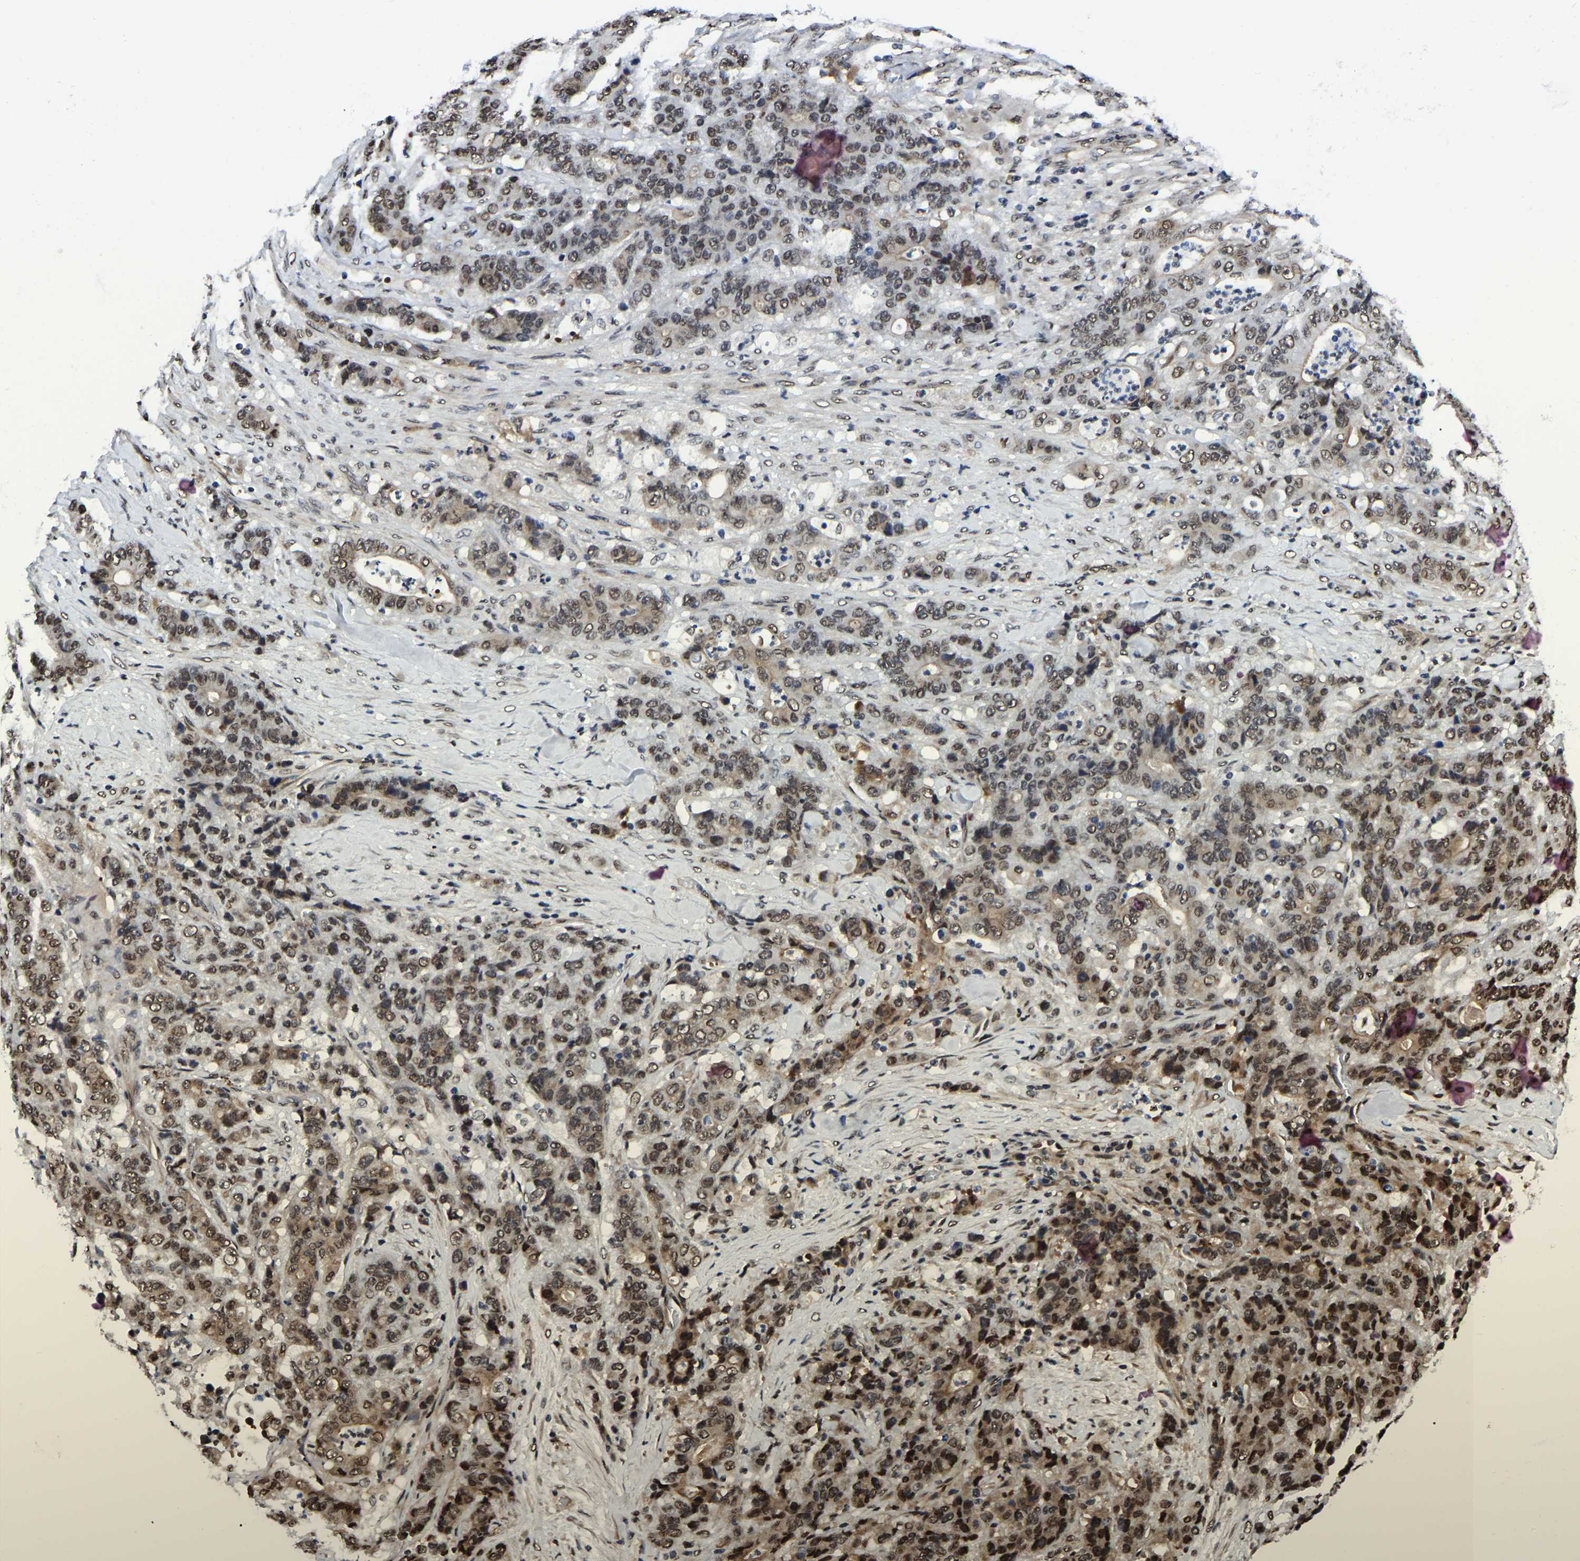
{"staining": {"intensity": "strong", "quantity": "25%-75%", "location": "nuclear"}, "tissue": "stomach cancer", "cell_type": "Tumor cells", "image_type": "cancer", "snomed": [{"axis": "morphology", "description": "Adenocarcinoma, NOS"}, {"axis": "topography", "description": "Stomach"}], "caption": "Immunohistochemistry micrograph of stomach adenocarcinoma stained for a protein (brown), which demonstrates high levels of strong nuclear staining in about 25%-75% of tumor cells.", "gene": "TRIM35", "patient": {"sex": "female", "age": 73}}